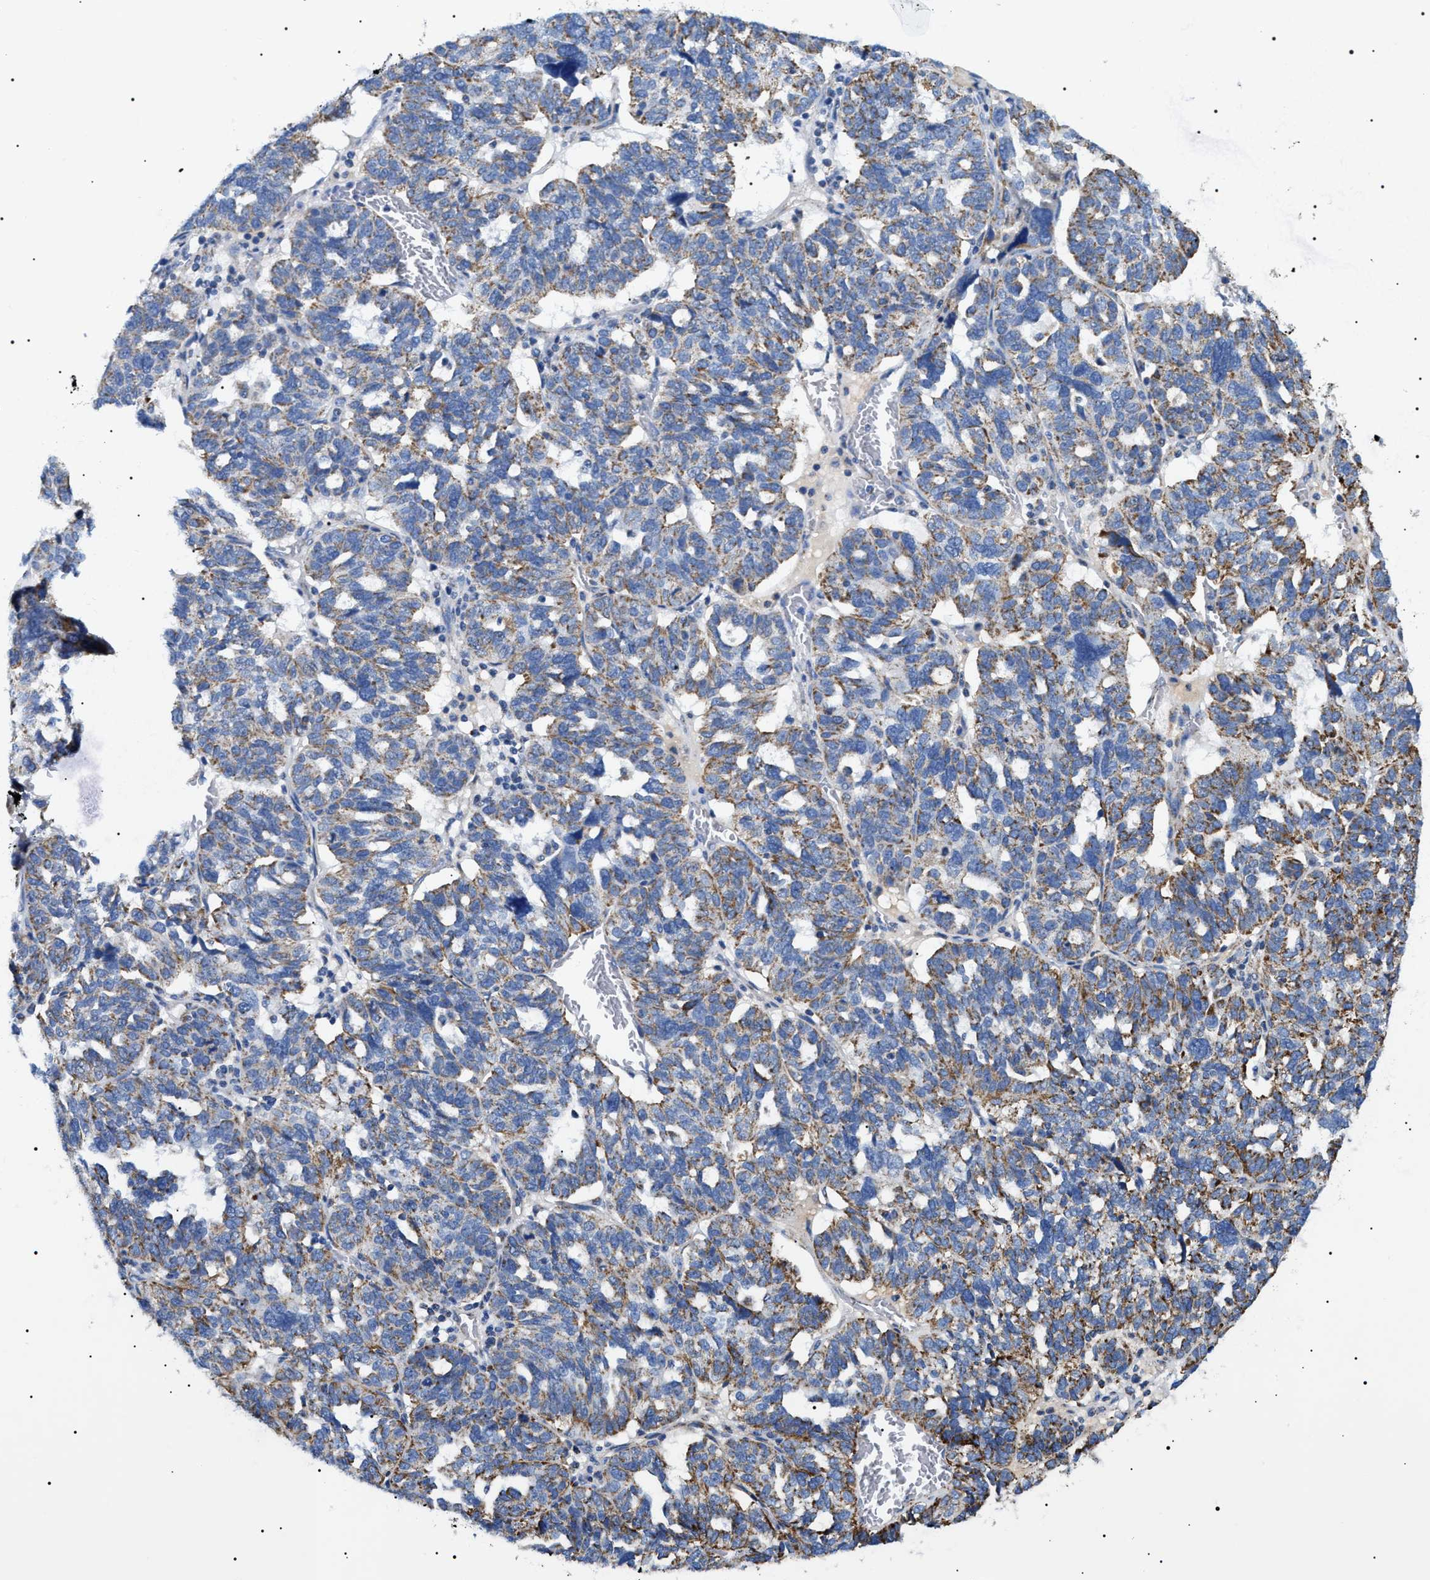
{"staining": {"intensity": "moderate", "quantity": "25%-75%", "location": "cytoplasmic/membranous"}, "tissue": "ovarian cancer", "cell_type": "Tumor cells", "image_type": "cancer", "snomed": [{"axis": "morphology", "description": "Cystadenocarcinoma, serous, NOS"}, {"axis": "topography", "description": "Ovary"}], "caption": "Moderate cytoplasmic/membranous protein expression is seen in approximately 25%-75% of tumor cells in serous cystadenocarcinoma (ovarian).", "gene": "OXSM", "patient": {"sex": "female", "age": 59}}